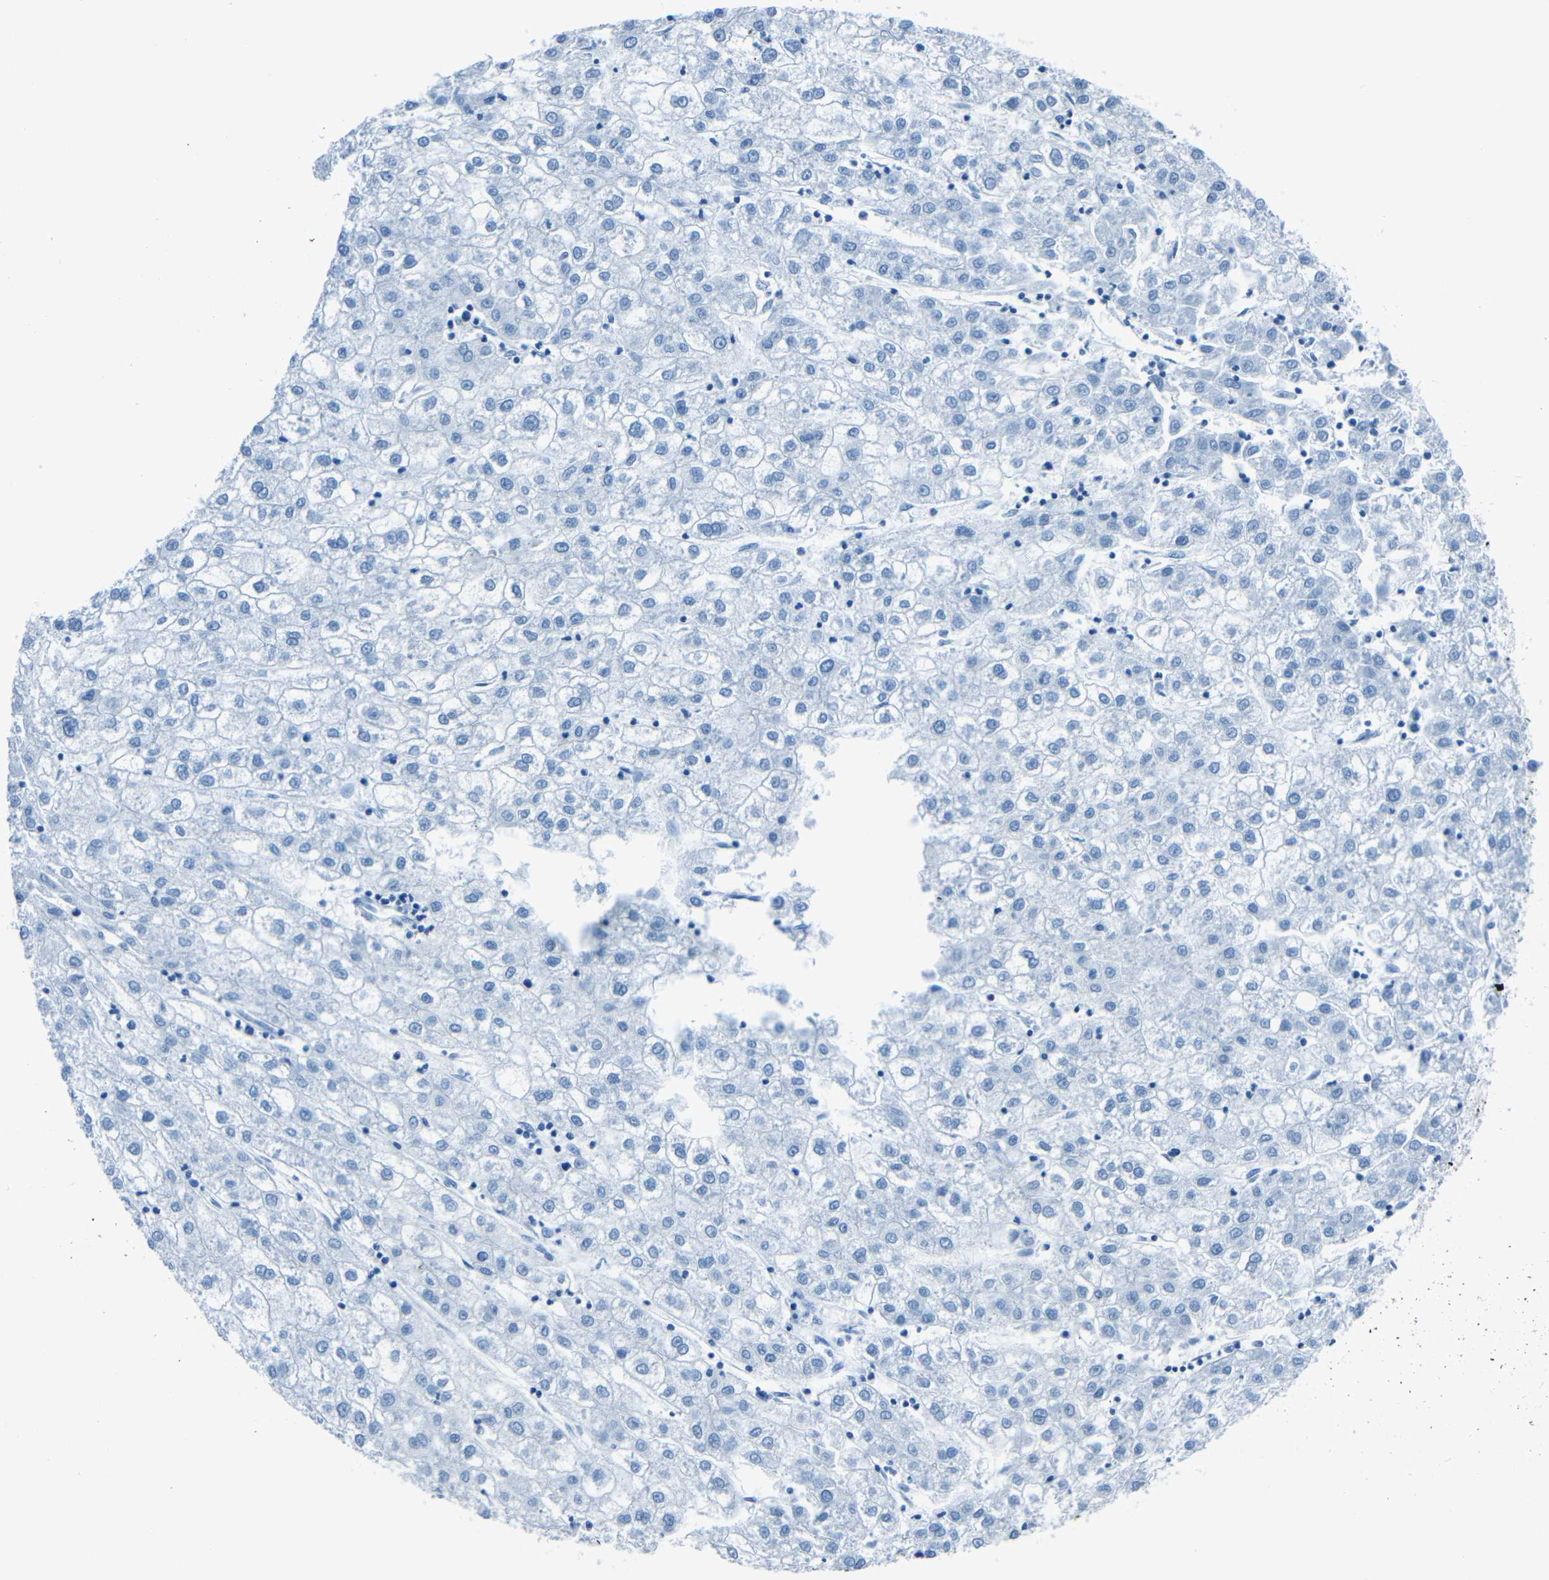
{"staining": {"intensity": "negative", "quantity": "none", "location": "none"}, "tissue": "liver cancer", "cell_type": "Tumor cells", "image_type": "cancer", "snomed": [{"axis": "morphology", "description": "Carcinoma, Hepatocellular, NOS"}, {"axis": "topography", "description": "Liver"}], "caption": "The micrograph reveals no staining of tumor cells in liver cancer.", "gene": "FBN2", "patient": {"sex": "male", "age": 72}}